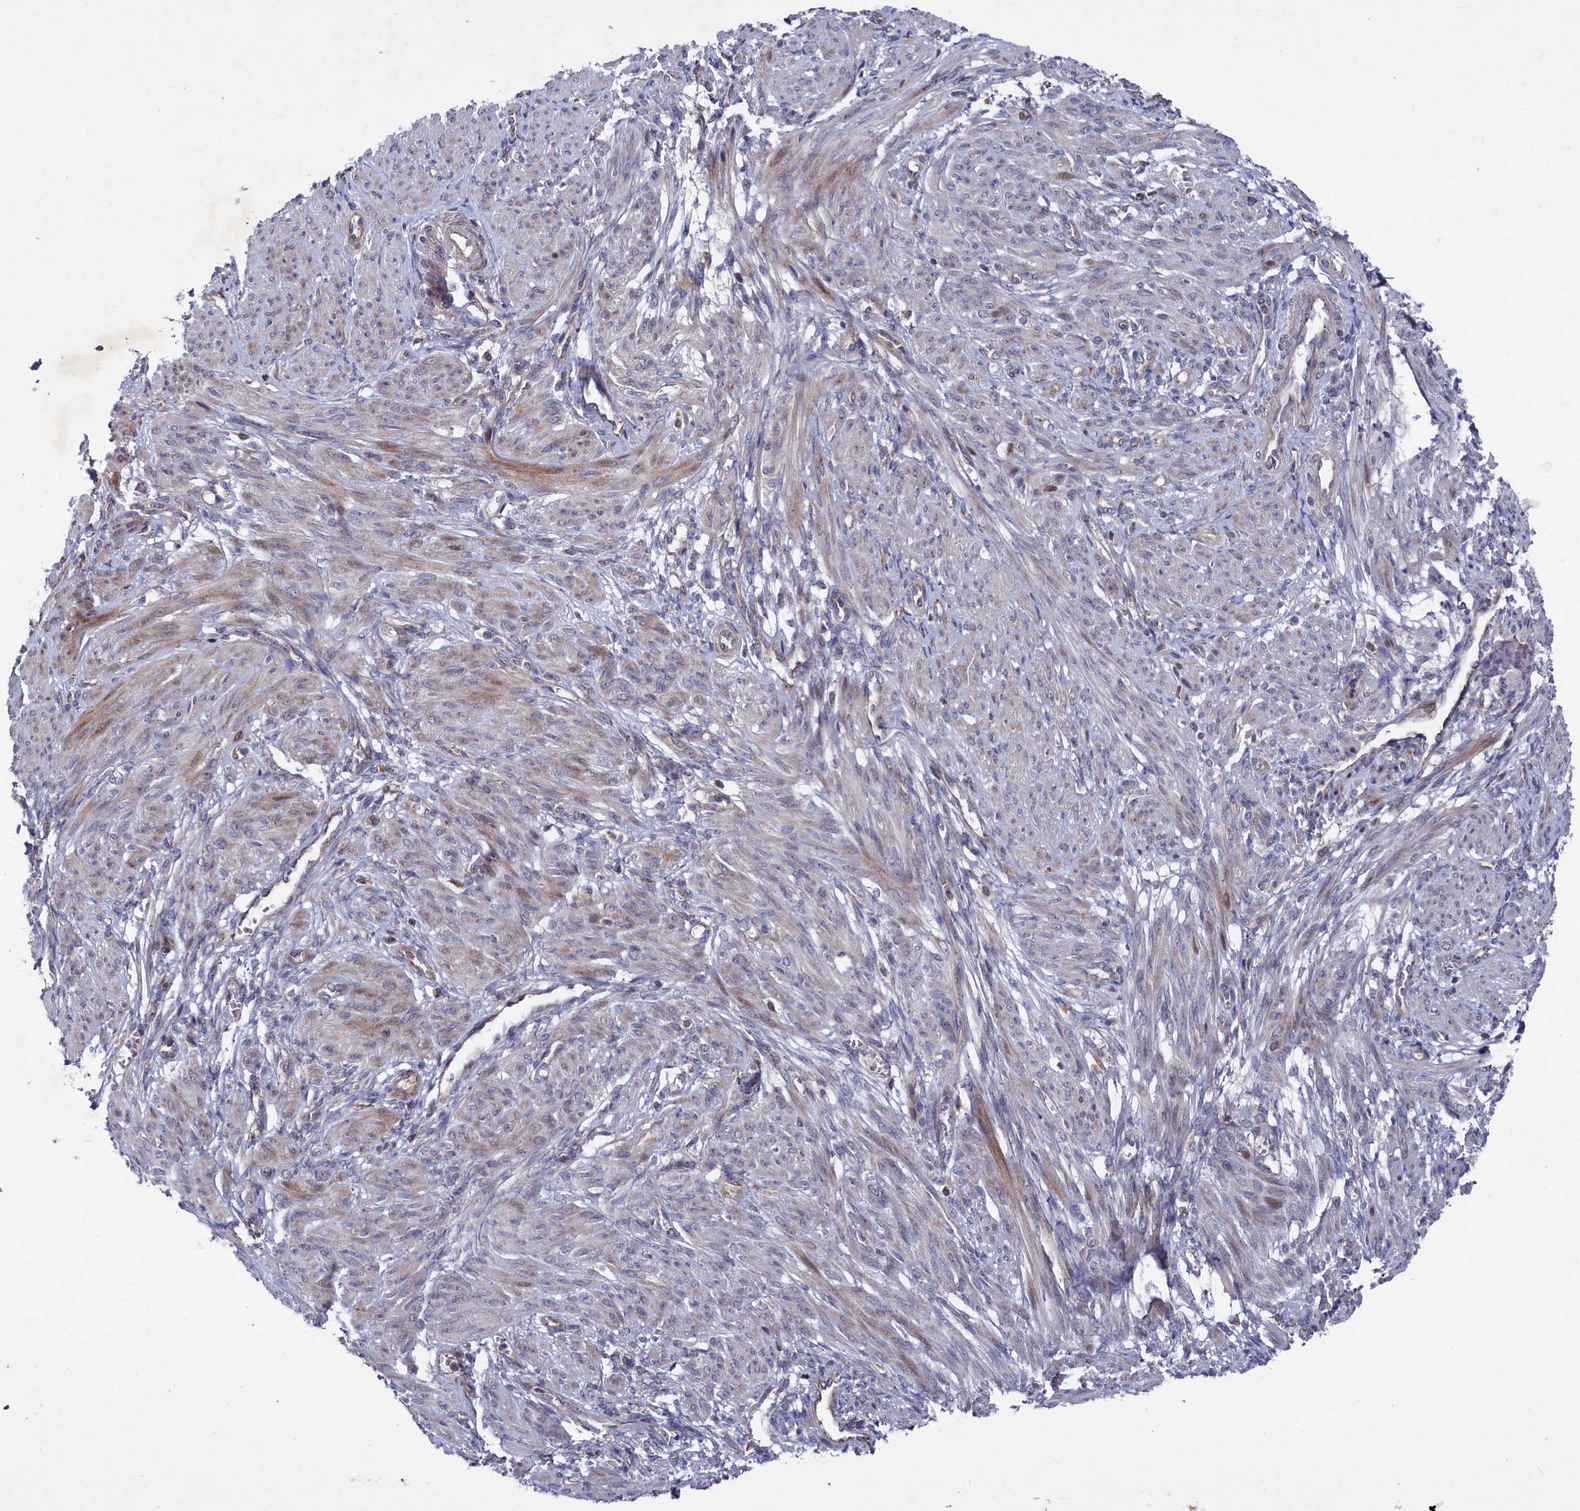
{"staining": {"intensity": "weak", "quantity": "<25%", "location": "cytoplasmic/membranous"}, "tissue": "smooth muscle", "cell_type": "Smooth muscle cells", "image_type": "normal", "snomed": [{"axis": "morphology", "description": "Normal tissue, NOS"}, {"axis": "topography", "description": "Smooth muscle"}], "caption": "IHC histopathology image of normal smooth muscle: smooth muscle stained with DAB (3,3'-diaminobenzidine) demonstrates no significant protein staining in smooth muscle cells.", "gene": "SUPV3L1", "patient": {"sex": "female", "age": 39}}